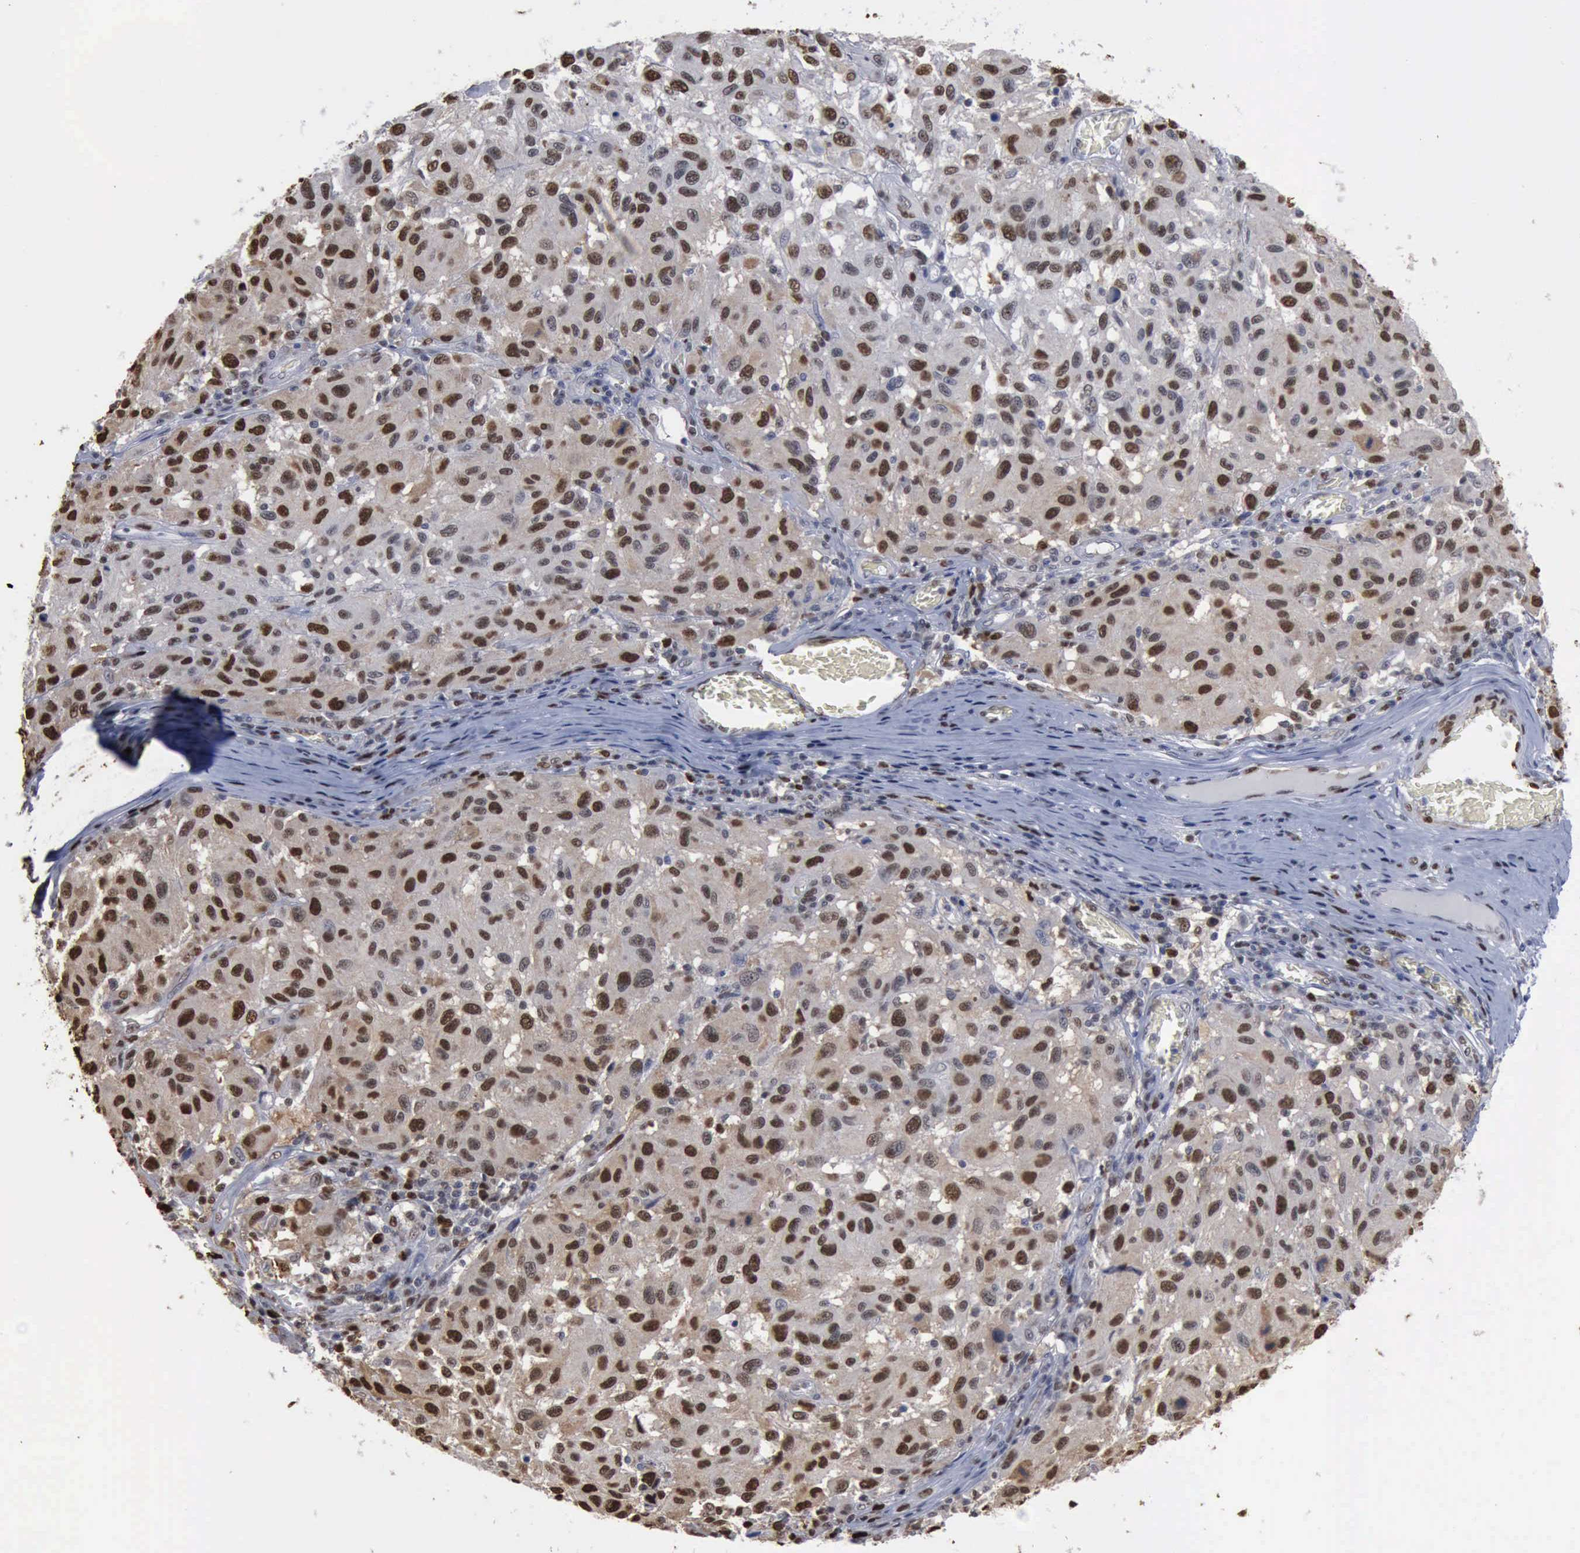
{"staining": {"intensity": "moderate", "quantity": ">75%", "location": "nuclear"}, "tissue": "melanoma", "cell_type": "Tumor cells", "image_type": "cancer", "snomed": [{"axis": "morphology", "description": "Malignant melanoma, NOS"}, {"axis": "topography", "description": "Skin"}], "caption": "Melanoma stained with immunohistochemistry (IHC) exhibits moderate nuclear positivity in approximately >75% of tumor cells. Immunohistochemistry stains the protein in brown and the nuclei are stained blue.", "gene": "PCNA", "patient": {"sex": "female", "age": 77}}